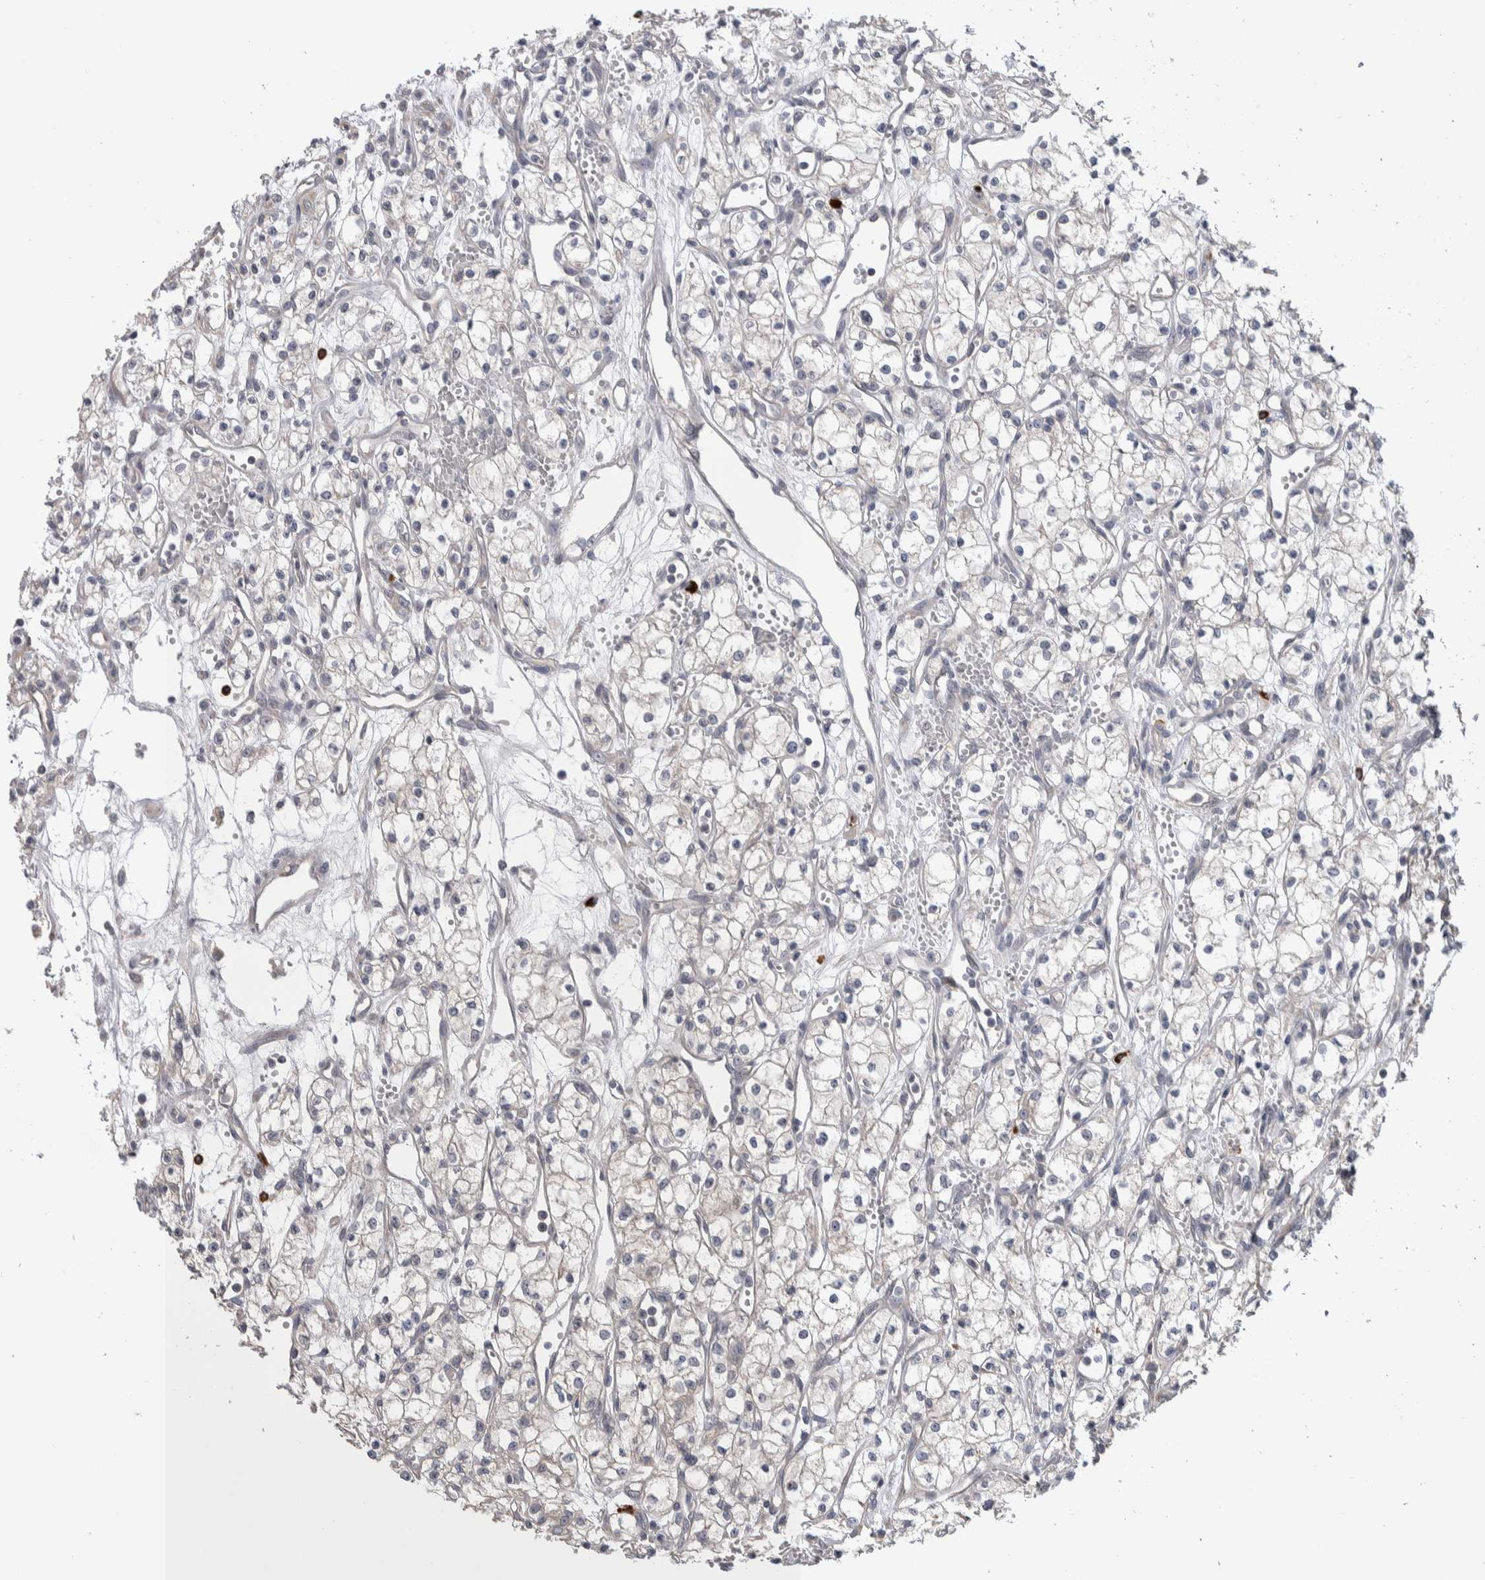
{"staining": {"intensity": "negative", "quantity": "none", "location": "none"}, "tissue": "renal cancer", "cell_type": "Tumor cells", "image_type": "cancer", "snomed": [{"axis": "morphology", "description": "Adenocarcinoma, NOS"}, {"axis": "topography", "description": "Kidney"}], "caption": "The photomicrograph shows no significant positivity in tumor cells of adenocarcinoma (renal).", "gene": "IBTK", "patient": {"sex": "male", "age": 59}}